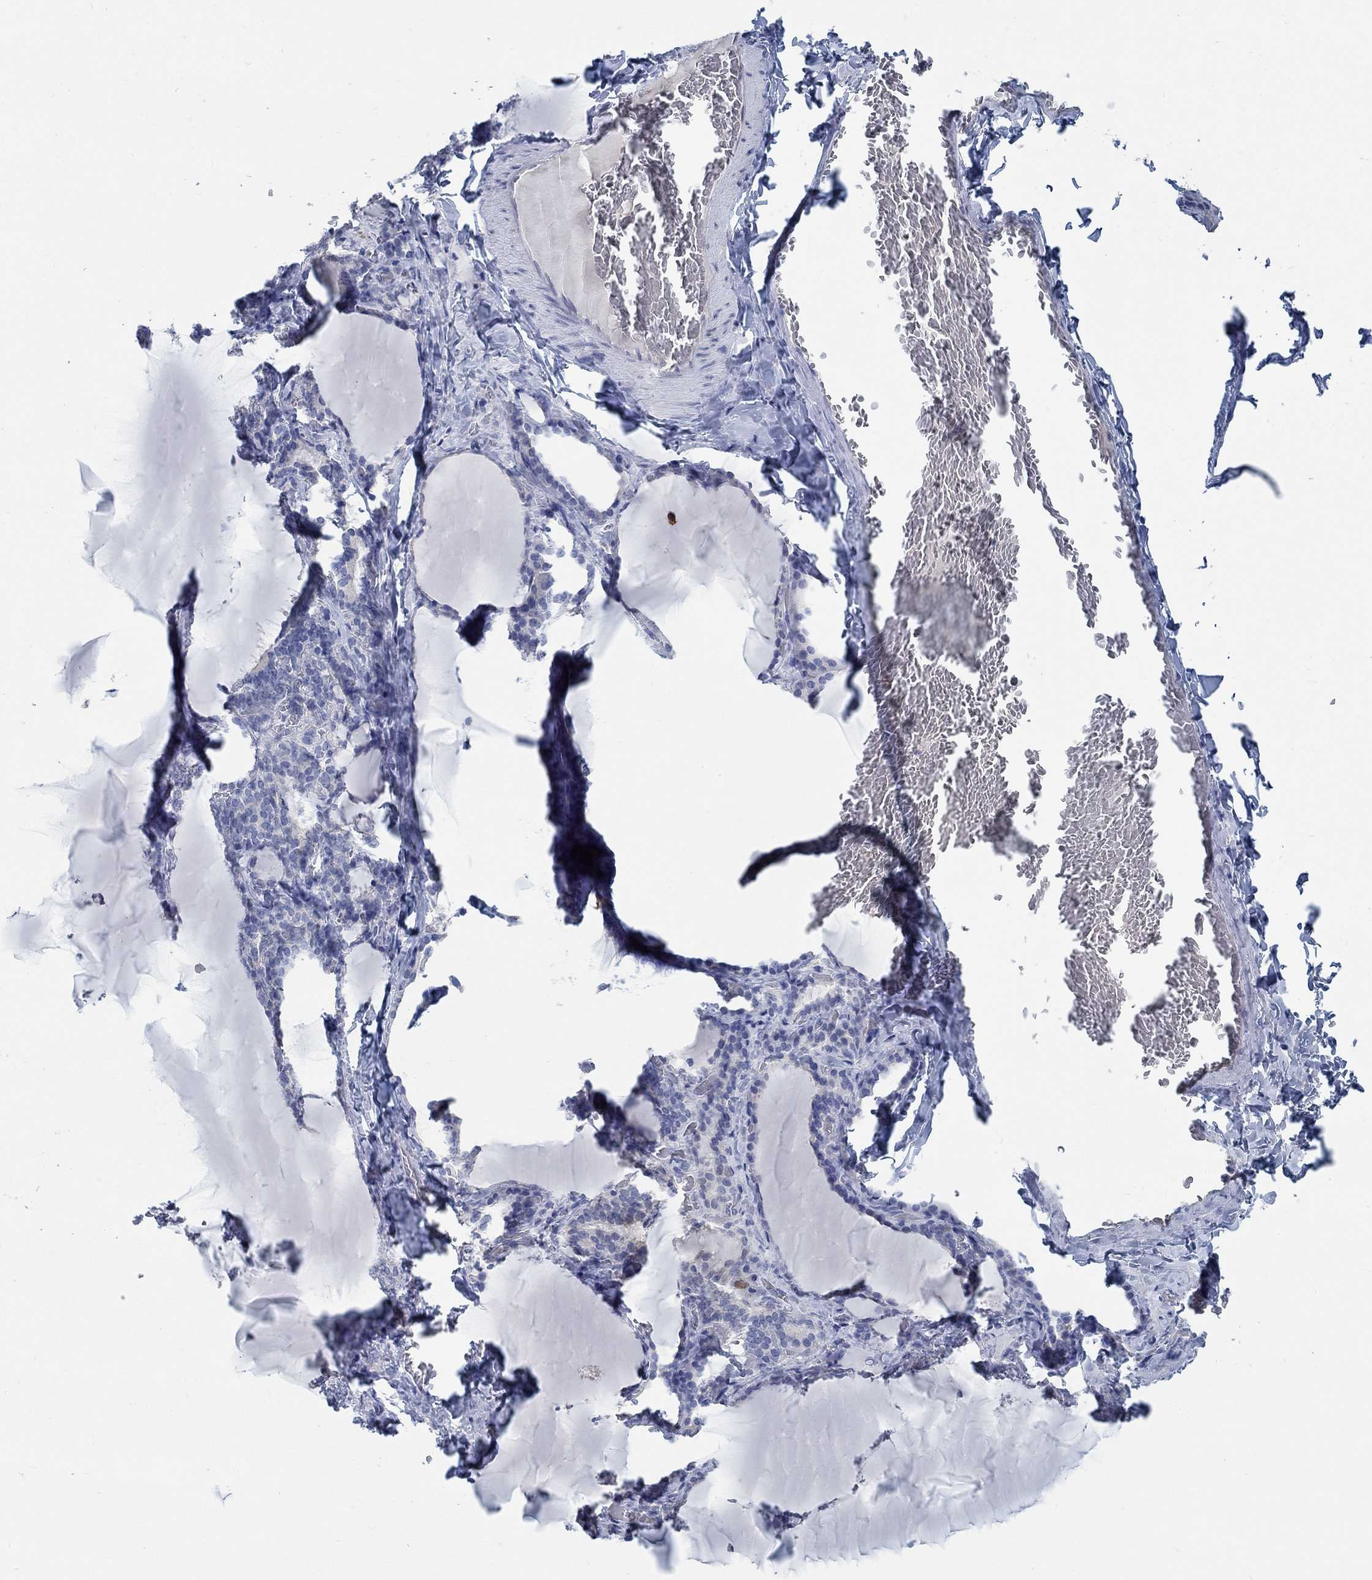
{"staining": {"intensity": "negative", "quantity": "none", "location": "none"}, "tissue": "thyroid gland", "cell_type": "Glandular cells", "image_type": "normal", "snomed": [{"axis": "morphology", "description": "Normal tissue, NOS"}, {"axis": "morphology", "description": "Hyperplasia, NOS"}, {"axis": "topography", "description": "Thyroid gland"}], "caption": "The micrograph exhibits no staining of glandular cells in benign thyroid gland.", "gene": "TEKT4", "patient": {"sex": "female", "age": 27}}